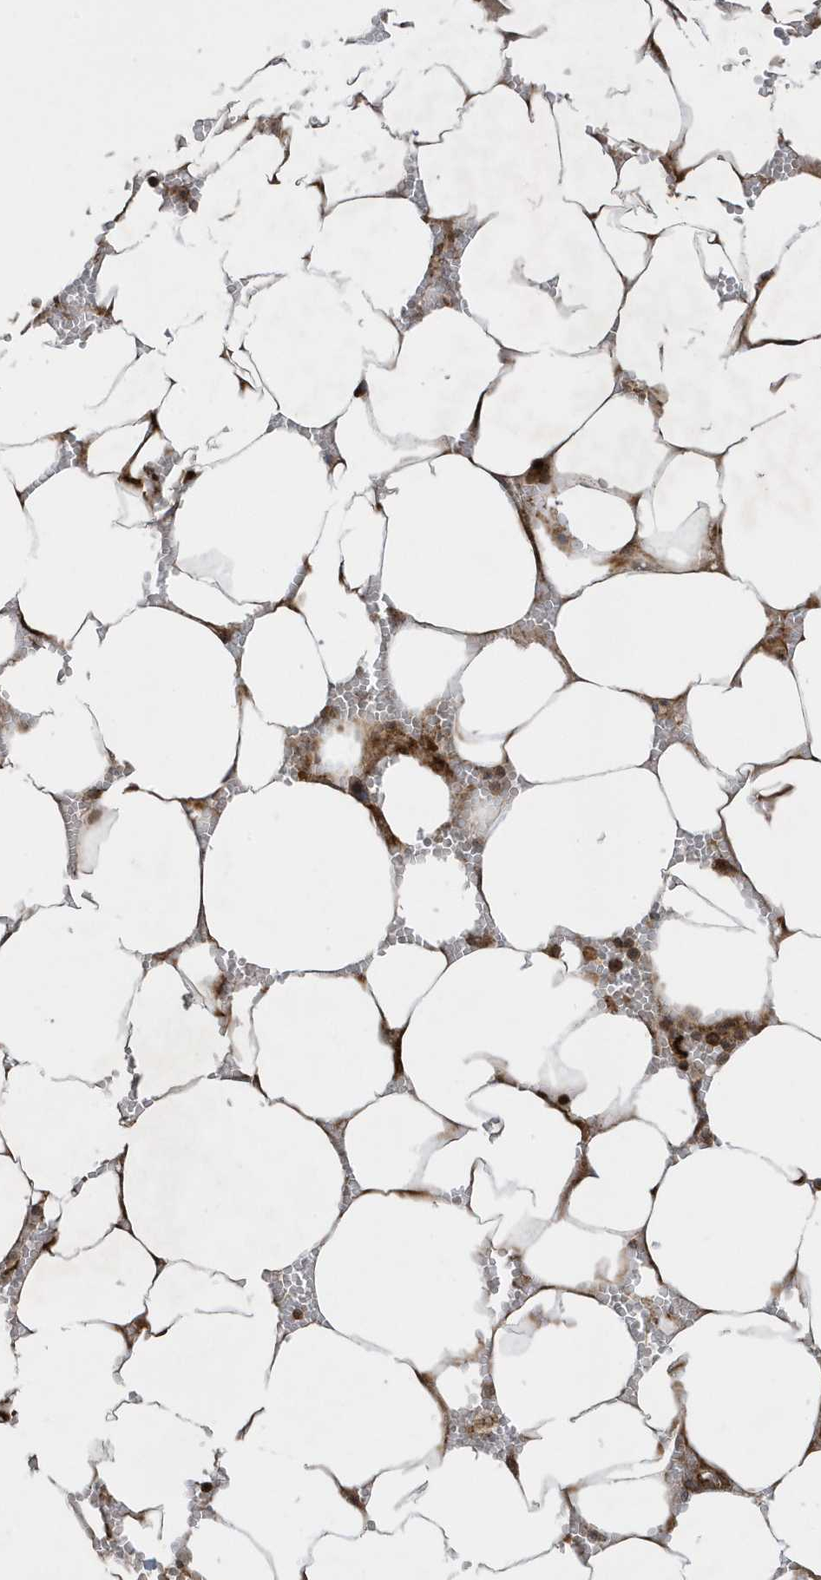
{"staining": {"intensity": "moderate", "quantity": ">75%", "location": "cytoplasmic/membranous,nuclear"}, "tissue": "bone marrow", "cell_type": "Hematopoietic cells", "image_type": "normal", "snomed": [{"axis": "morphology", "description": "Normal tissue, NOS"}, {"axis": "topography", "description": "Bone marrow"}], "caption": "Normal bone marrow exhibits moderate cytoplasmic/membranous,nuclear staining in approximately >75% of hematopoietic cells, visualized by immunohistochemistry. Using DAB (brown) and hematoxylin (blue) stains, captured at high magnification using brightfield microscopy.", "gene": "STAMBP", "patient": {"sex": "male", "age": 70}}